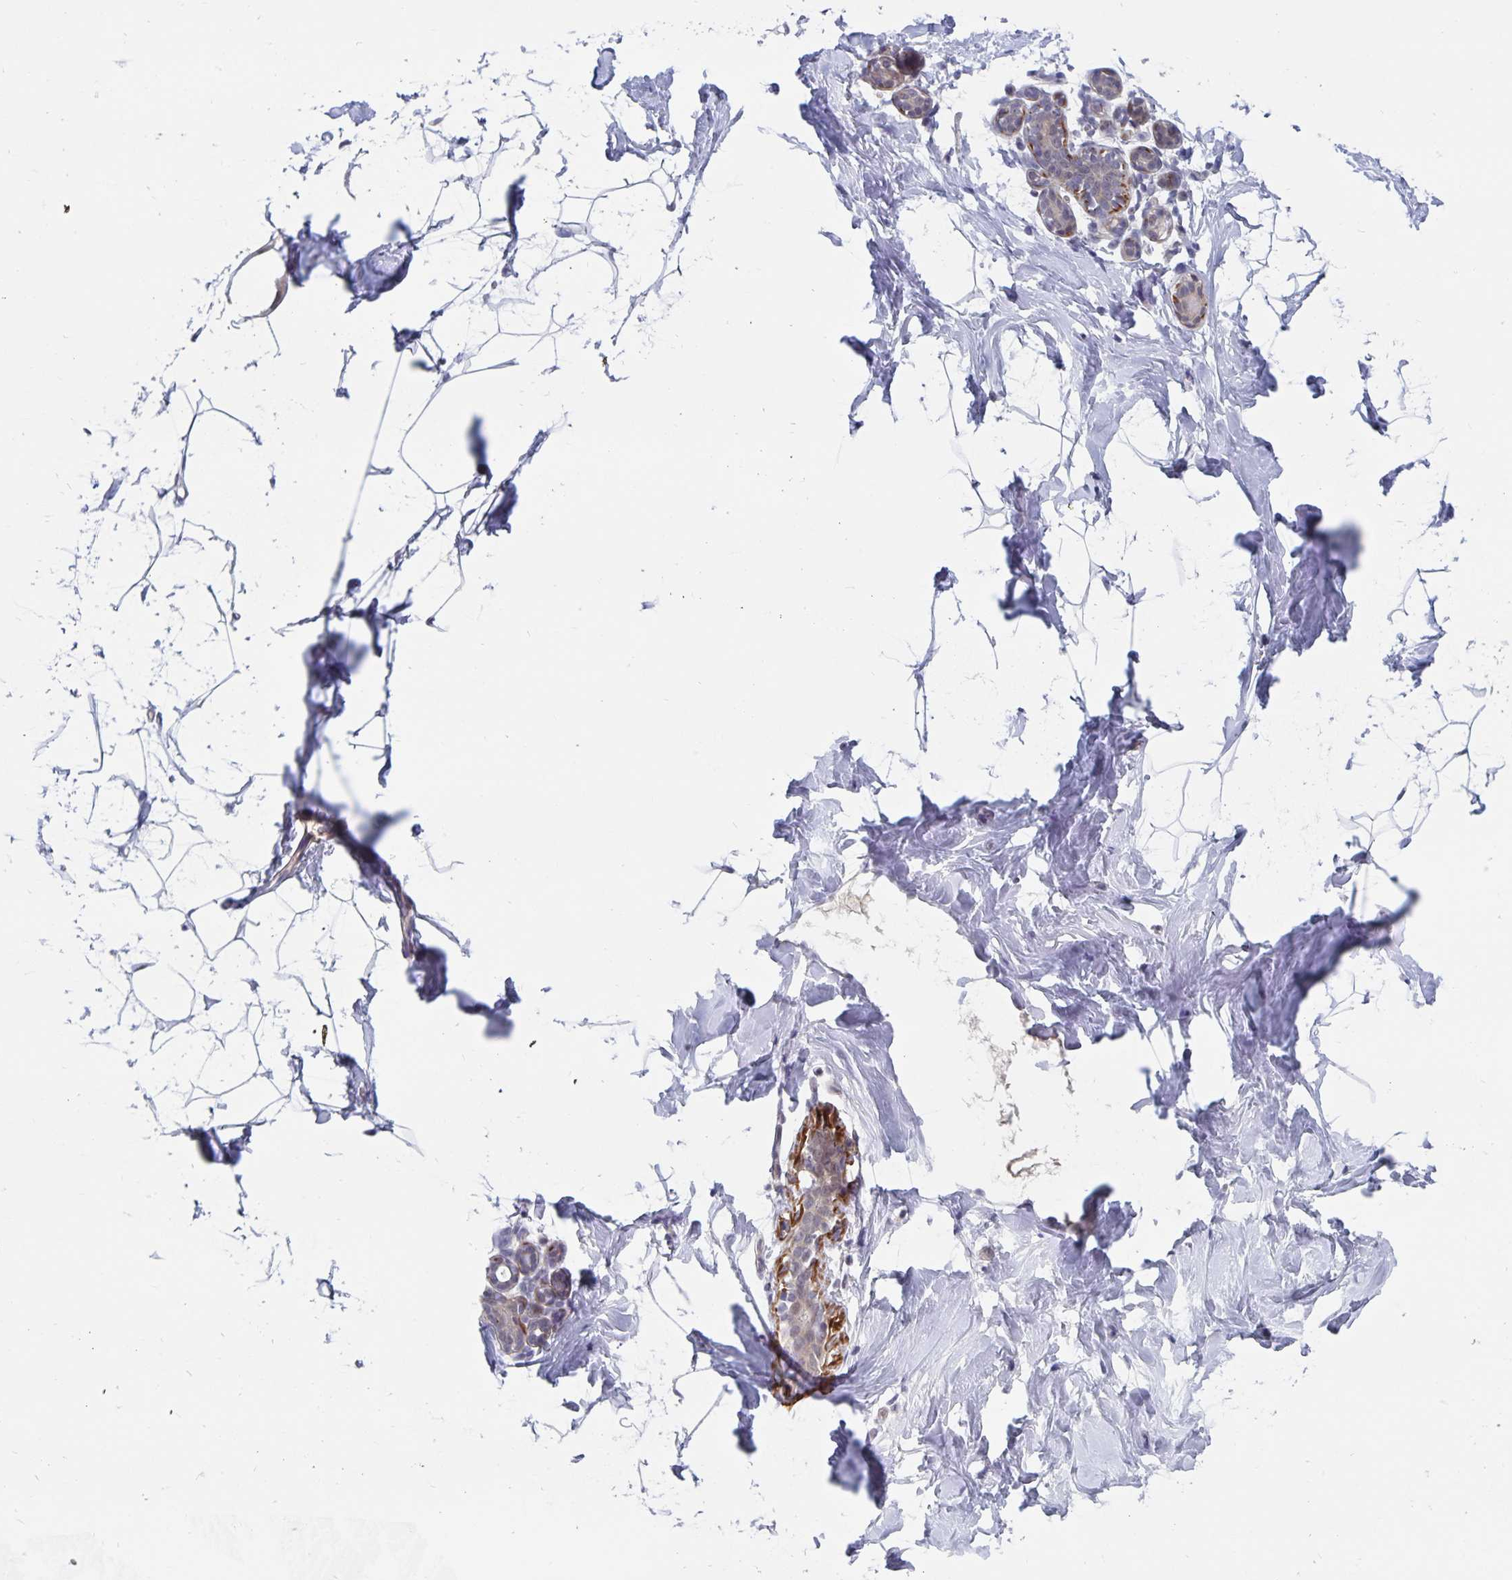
{"staining": {"intensity": "negative", "quantity": "none", "location": "none"}, "tissue": "breast", "cell_type": "Adipocytes", "image_type": "normal", "snomed": [{"axis": "morphology", "description": "Normal tissue, NOS"}, {"axis": "topography", "description": "Breast"}], "caption": "Protein analysis of benign breast exhibits no significant positivity in adipocytes. The staining was performed using DAB to visualize the protein expression in brown, while the nuclei were stained in blue with hematoxylin (Magnification: 20x).", "gene": "BAG6", "patient": {"sex": "female", "age": 32}}